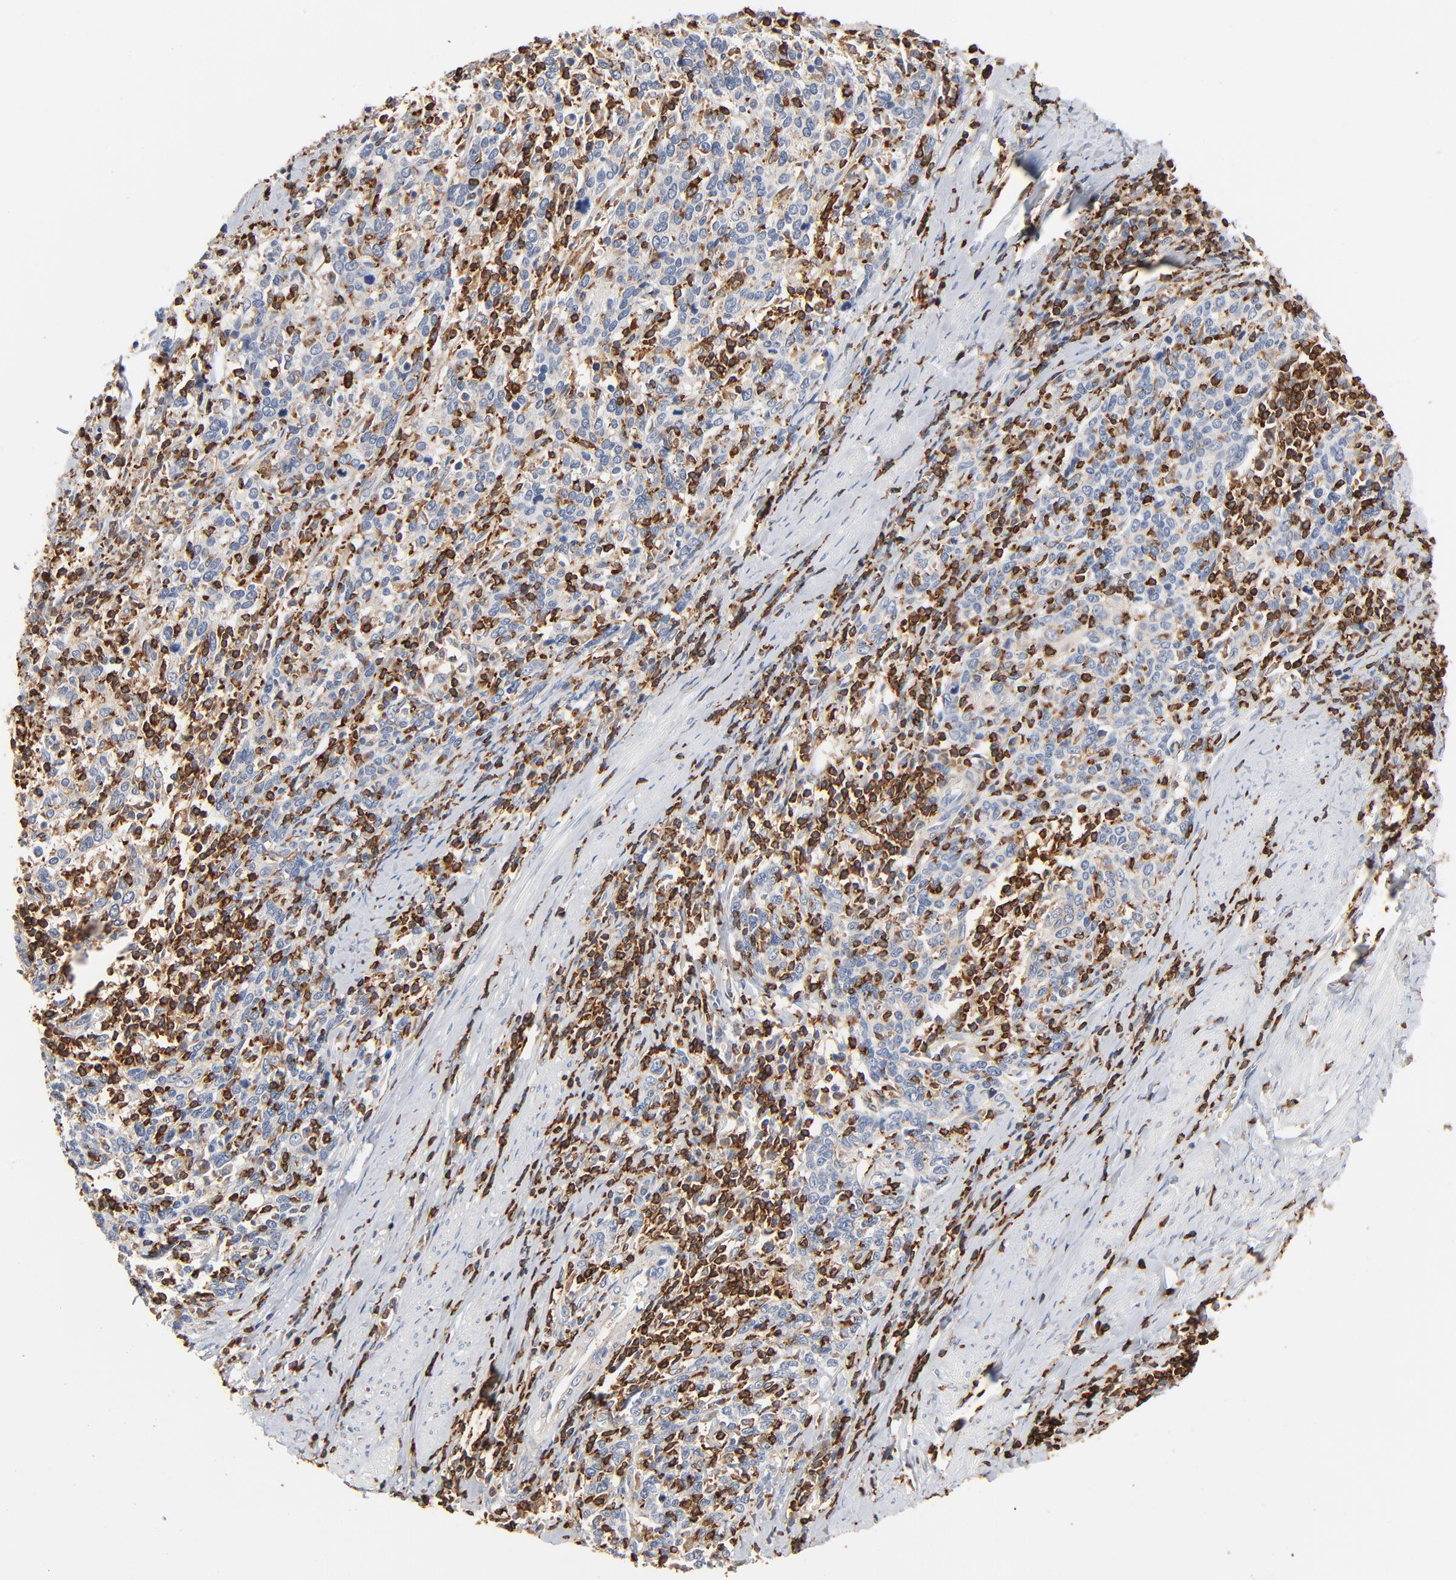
{"staining": {"intensity": "negative", "quantity": "none", "location": "none"}, "tissue": "cervical cancer", "cell_type": "Tumor cells", "image_type": "cancer", "snomed": [{"axis": "morphology", "description": "Squamous cell carcinoma, NOS"}, {"axis": "topography", "description": "Cervix"}], "caption": "Immunohistochemistry image of human squamous cell carcinoma (cervical) stained for a protein (brown), which displays no positivity in tumor cells.", "gene": "SH3KBP1", "patient": {"sex": "female", "age": 41}}